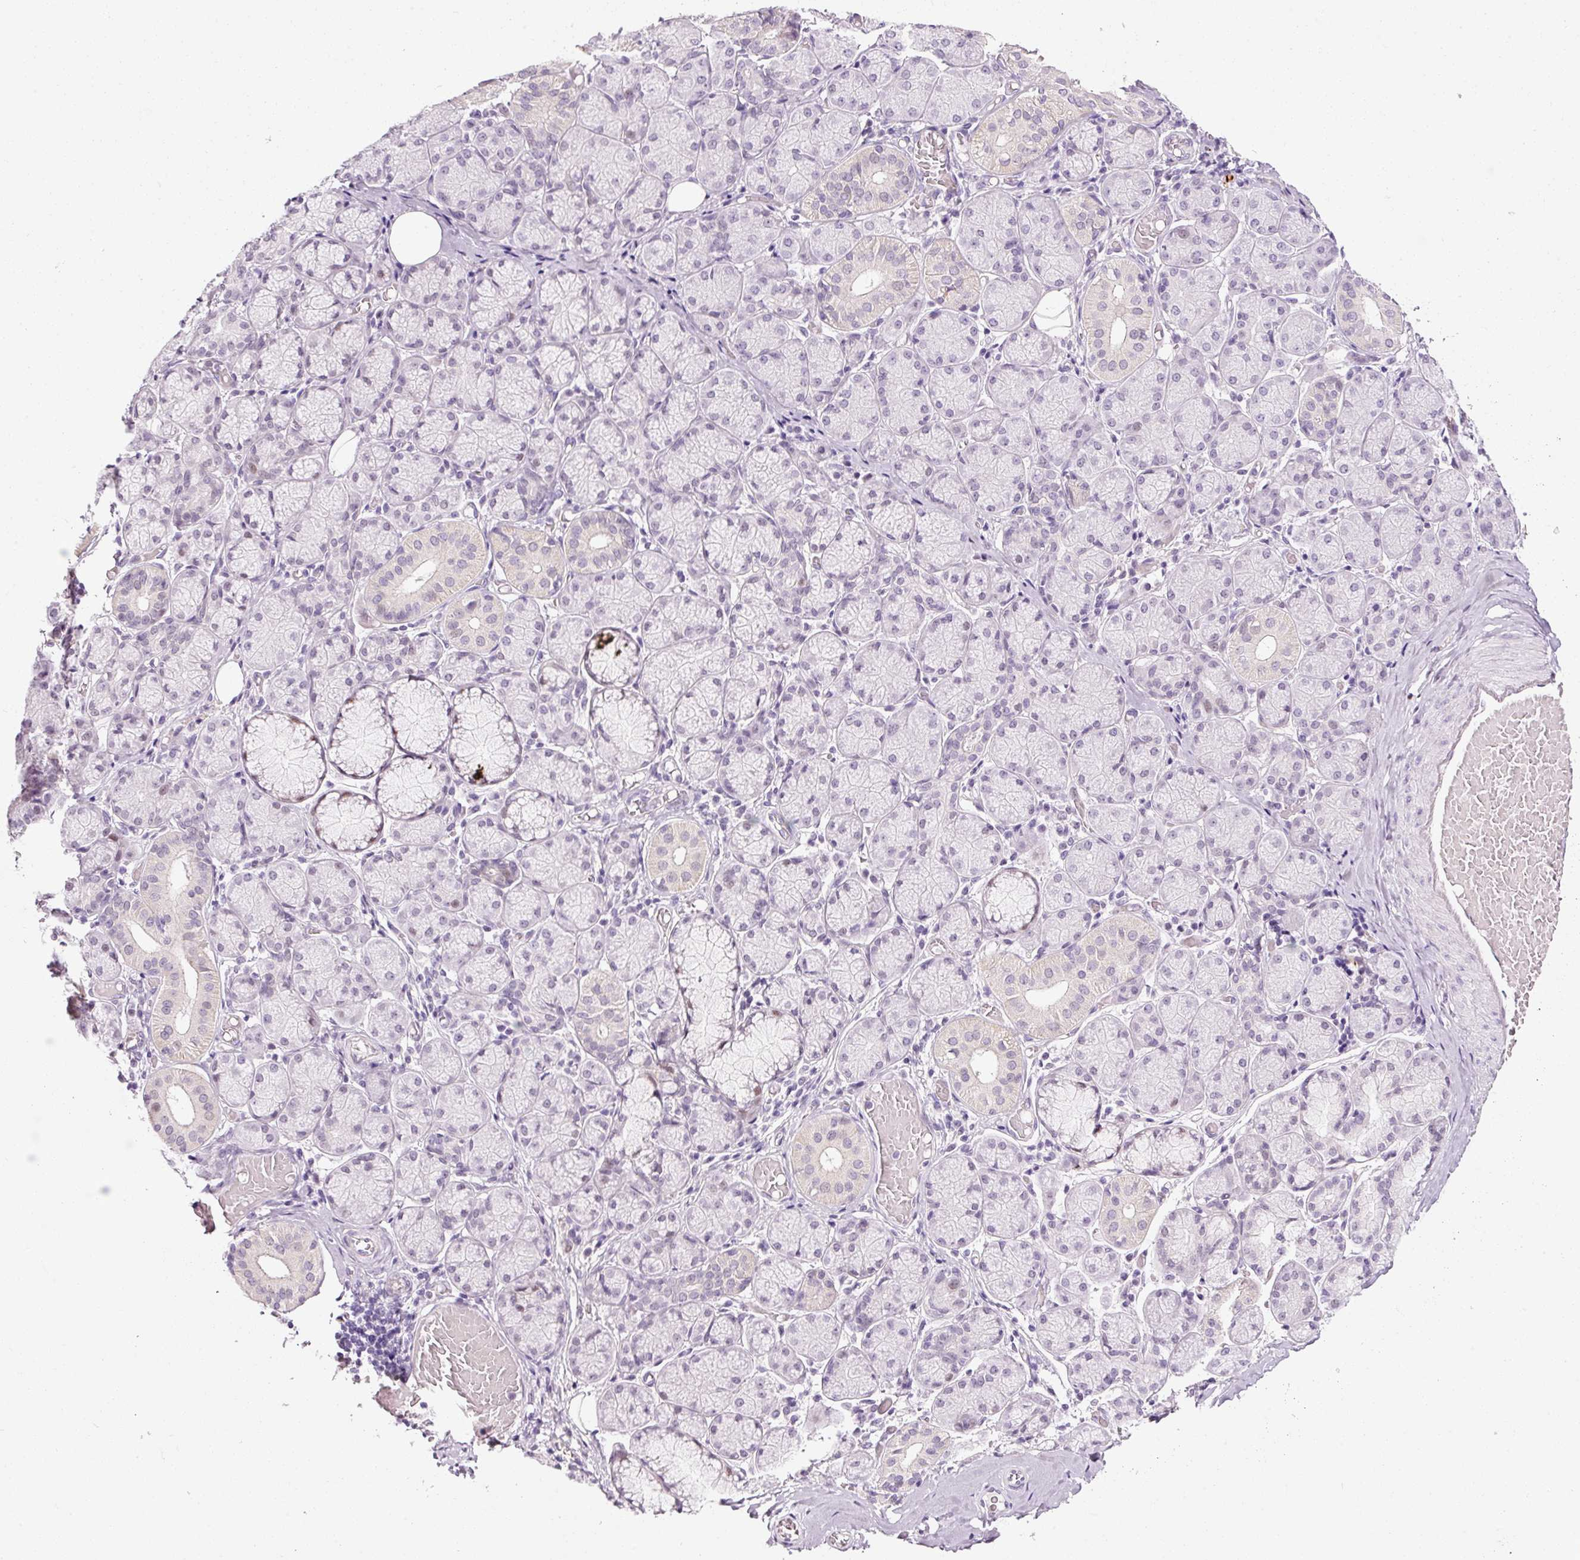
{"staining": {"intensity": "negative", "quantity": "none", "location": "none"}, "tissue": "adipose tissue", "cell_type": "Adipocytes", "image_type": "normal", "snomed": [{"axis": "morphology", "description": "Normal tissue, NOS"}, {"axis": "topography", "description": "Salivary gland"}, {"axis": "topography", "description": "Peripheral nerve tissue"}], "caption": "The histopathology image reveals no staining of adipocytes in benign adipose tissue.", "gene": "ANKRD20A1", "patient": {"sex": "female", "age": 24}}